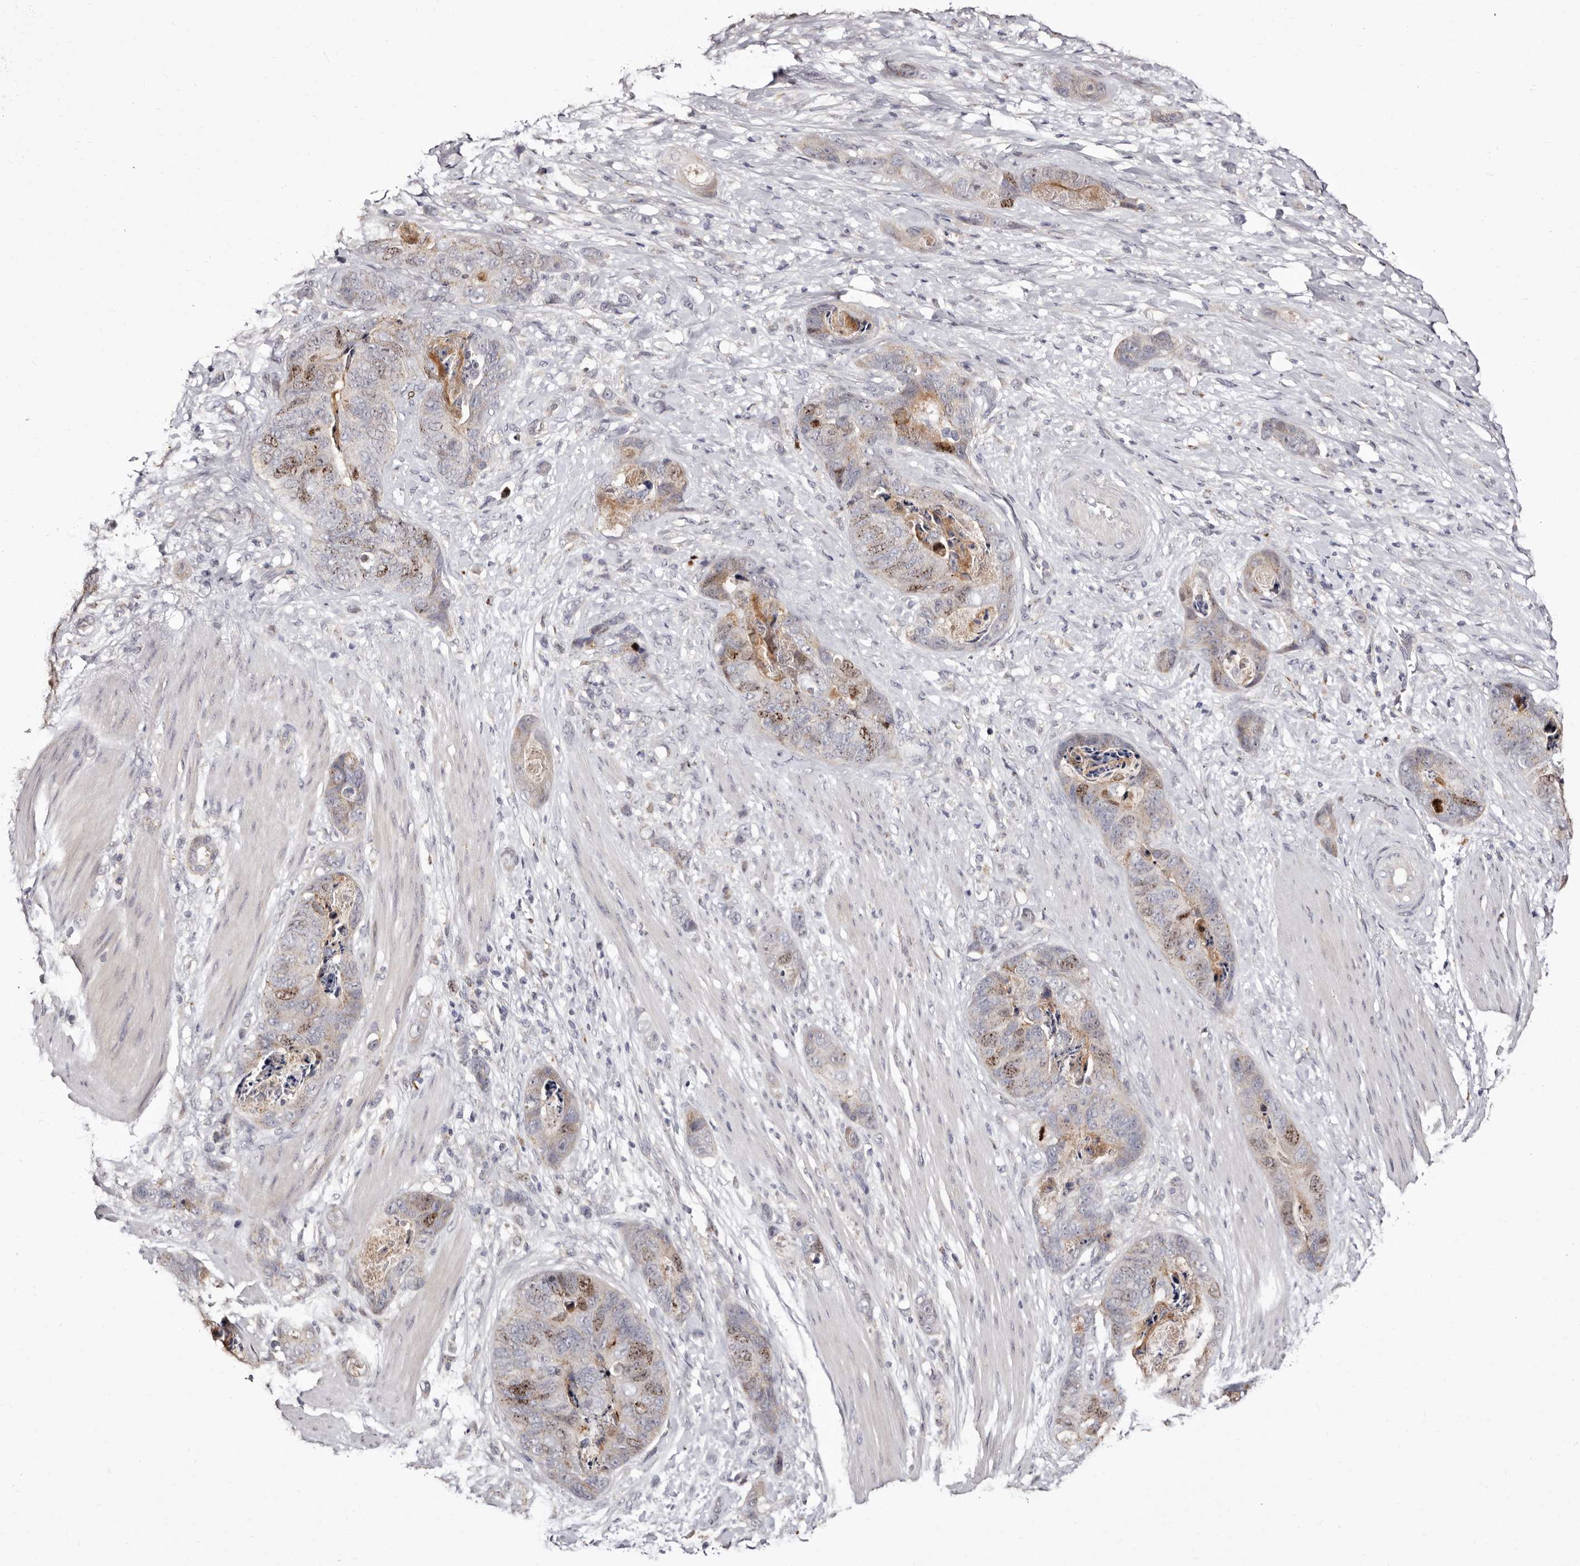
{"staining": {"intensity": "moderate", "quantity": "25%-75%", "location": "nuclear"}, "tissue": "stomach cancer", "cell_type": "Tumor cells", "image_type": "cancer", "snomed": [{"axis": "morphology", "description": "Normal tissue, NOS"}, {"axis": "morphology", "description": "Adenocarcinoma, NOS"}, {"axis": "topography", "description": "Stomach"}], "caption": "Stomach cancer tissue displays moderate nuclear staining in about 25%-75% of tumor cells", "gene": "CDCA8", "patient": {"sex": "female", "age": 89}}